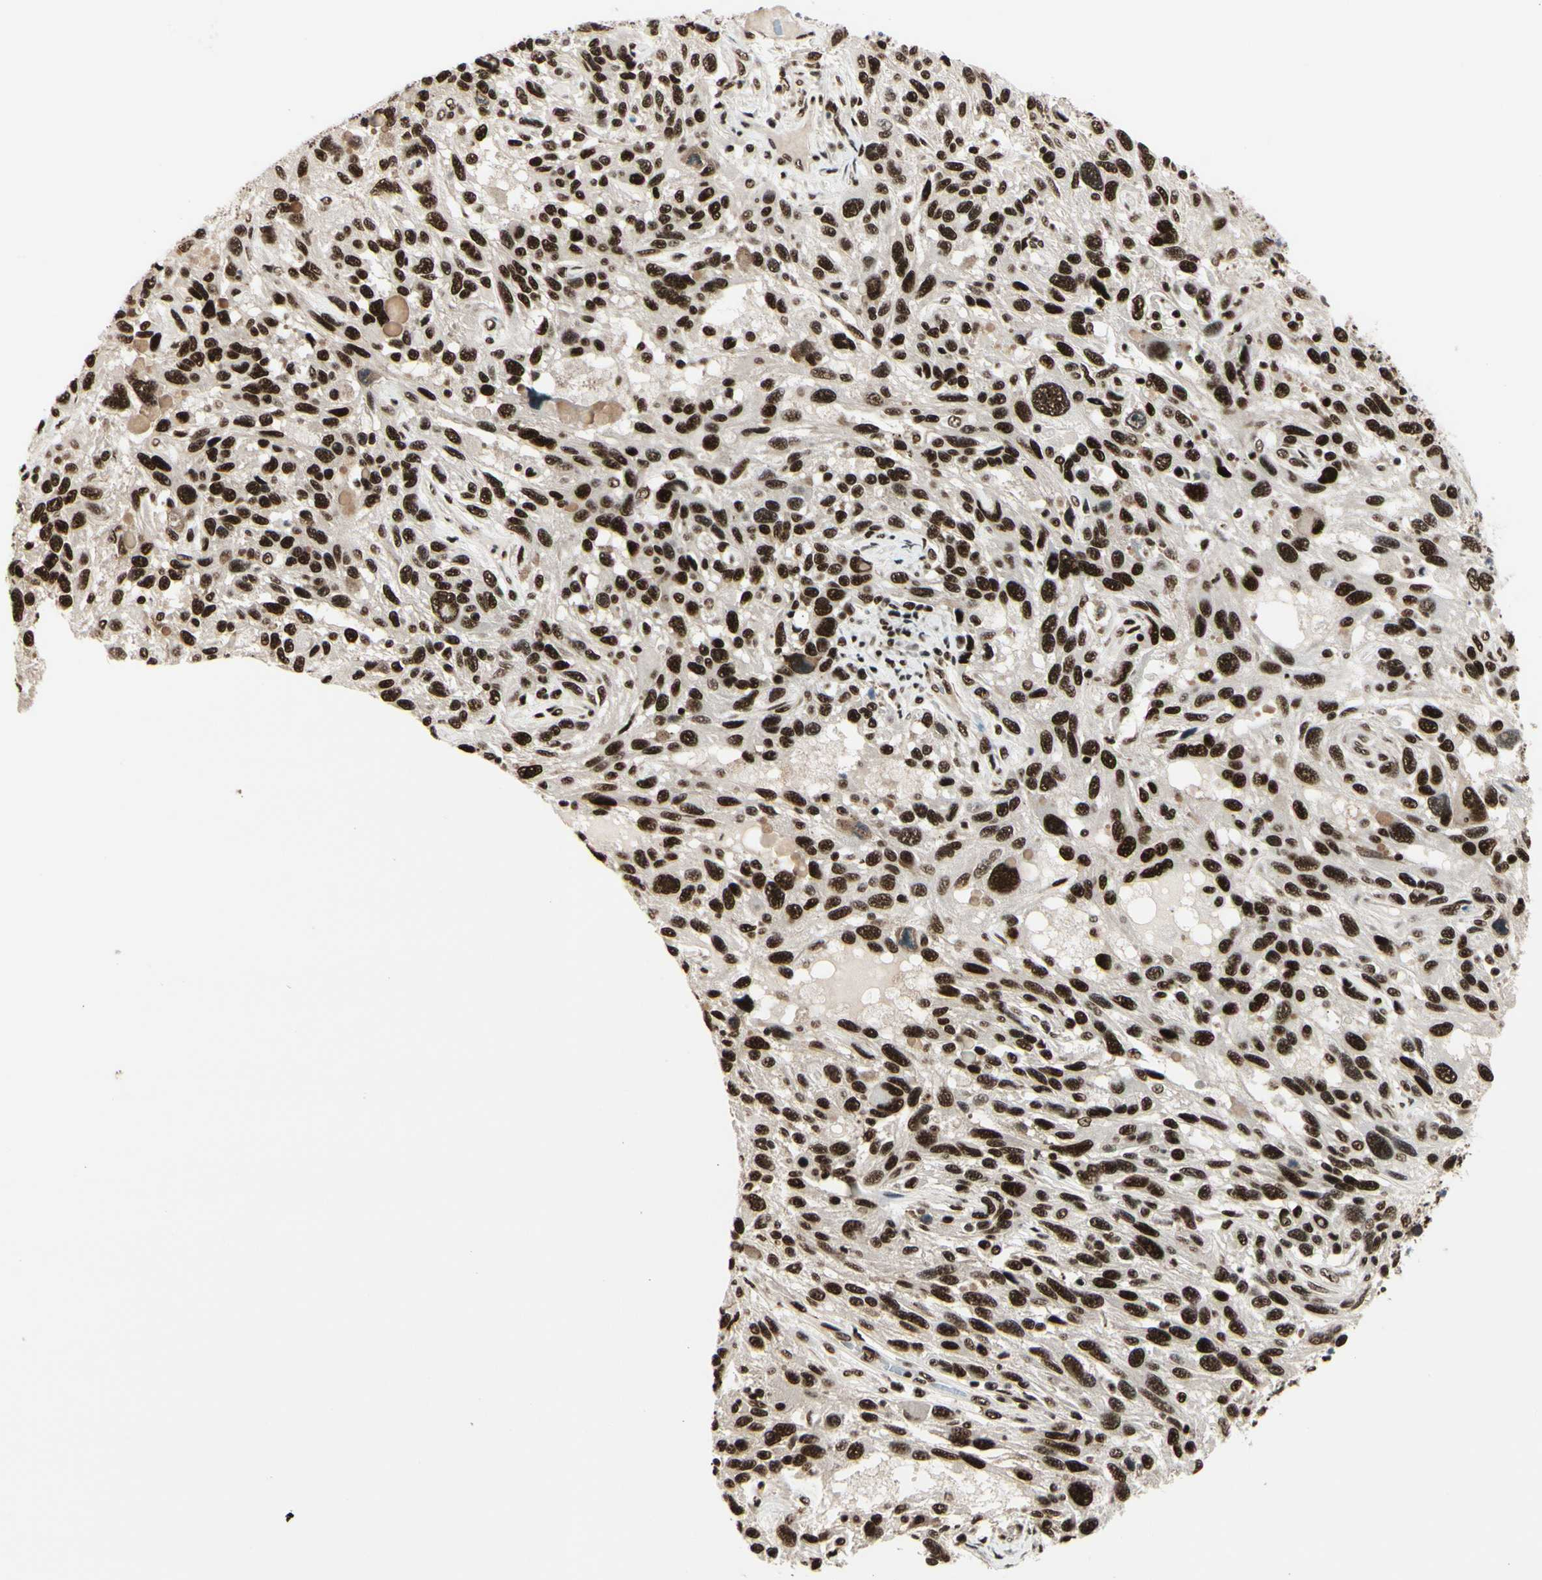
{"staining": {"intensity": "strong", "quantity": ">75%", "location": "nuclear"}, "tissue": "melanoma", "cell_type": "Tumor cells", "image_type": "cancer", "snomed": [{"axis": "morphology", "description": "Malignant melanoma, NOS"}, {"axis": "topography", "description": "Skin"}], "caption": "Melanoma tissue exhibits strong nuclear staining in approximately >75% of tumor cells", "gene": "HEXIM1", "patient": {"sex": "male", "age": 53}}